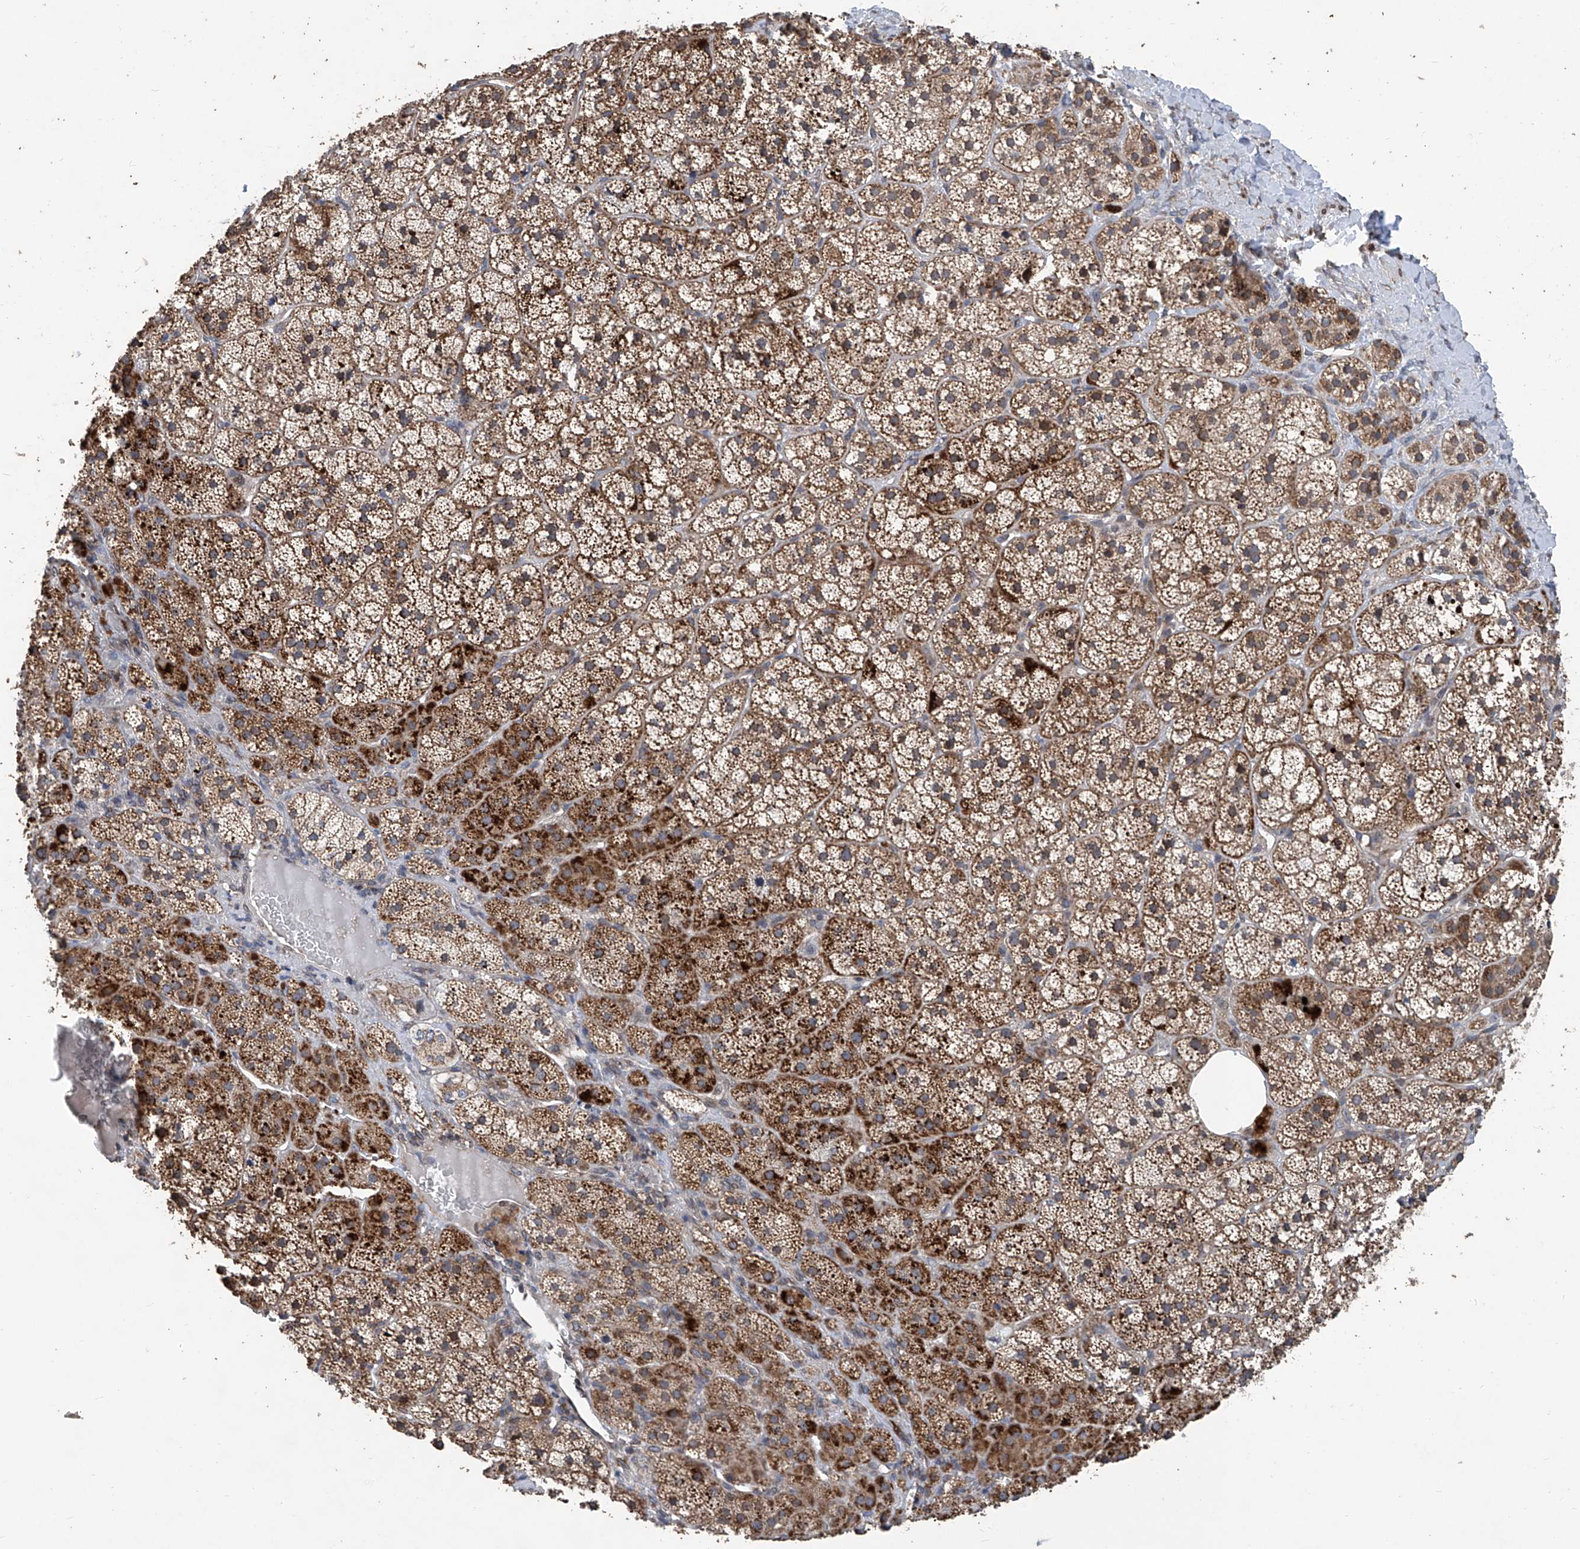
{"staining": {"intensity": "strong", "quantity": ">75%", "location": "cytoplasmic/membranous"}, "tissue": "adrenal gland", "cell_type": "Glandular cells", "image_type": "normal", "snomed": [{"axis": "morphology", "description": "Normal tissue, NOS"}, {"axis": "topography", "description": "Adrenal gland"}], "caption": "Immunohistochemistry image of normal adrenal gland: human adrenal gland stained using immunohistochemistry (IHC) demonstrates high levels of strong protein expression localized specifically in the cytoplasmic/membranous of glandular cells, appearing as a cytoplasmic/membranous brown color.", "gene": "BCKDHB", "patient": {"sex": "female", "age": 44}}